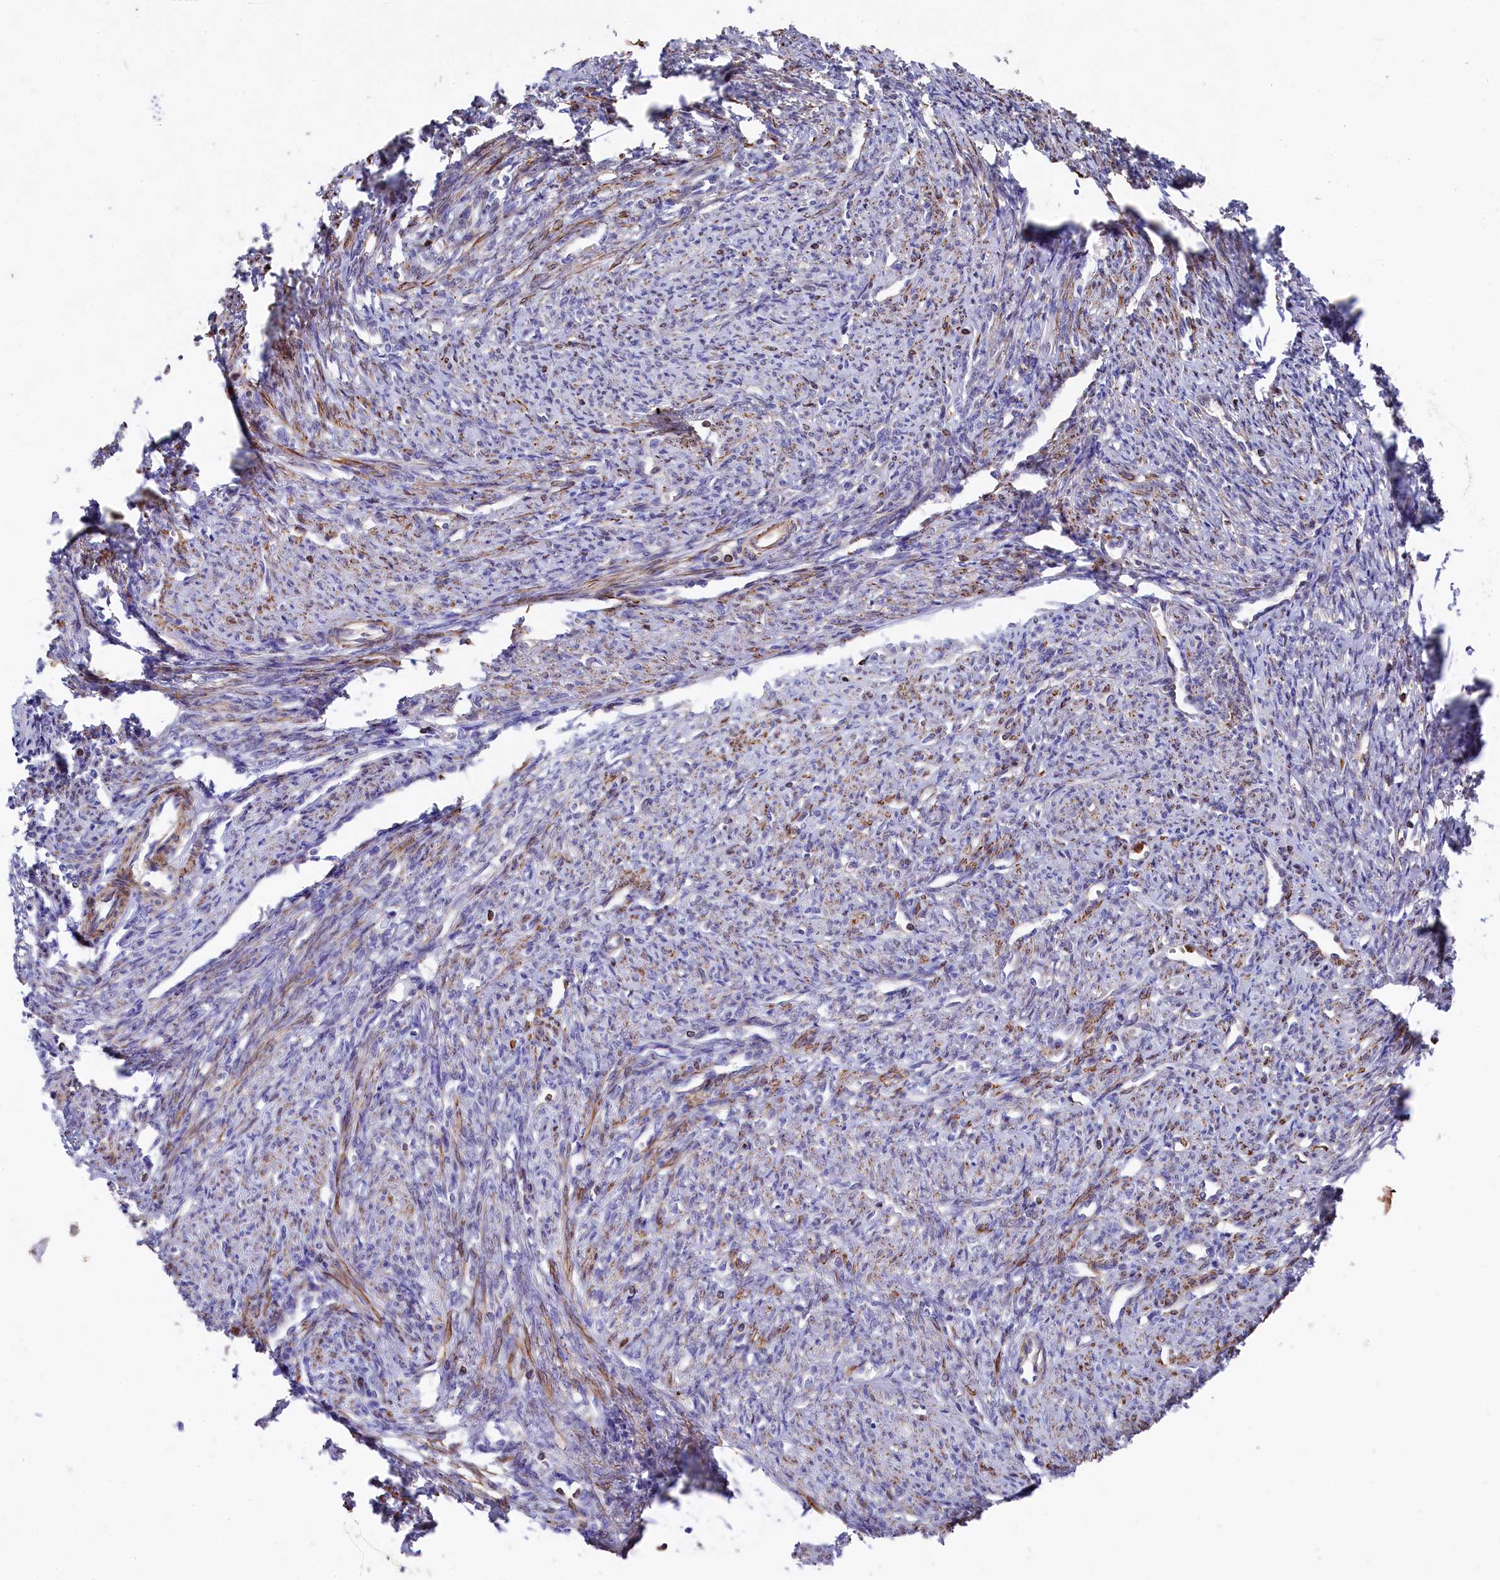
{"staining": {"intensity": "moderate", "quantity": "25%-75%", "location": "cytoplasmic/membranous"}, "tissue": "smooth muscle", "cell_type": "Smooth muscle cells", "image_type": "normal", "snomed": [{"axis": "morphology", "description": "Normal tissue, NOS"}, {"axis": "topography", "description": "Smooth muscle"}, {"axis": "topography", "description": "Uterus"}], "caption": "Smooth muscle stained with immunohistochemistry (IHC) shows moderate cytoplasmic/membranous staining in about 25%-75% of smooth muscle cells.", "gene": "RAPSN", "patient": {"sex": "female", "age": 59}}